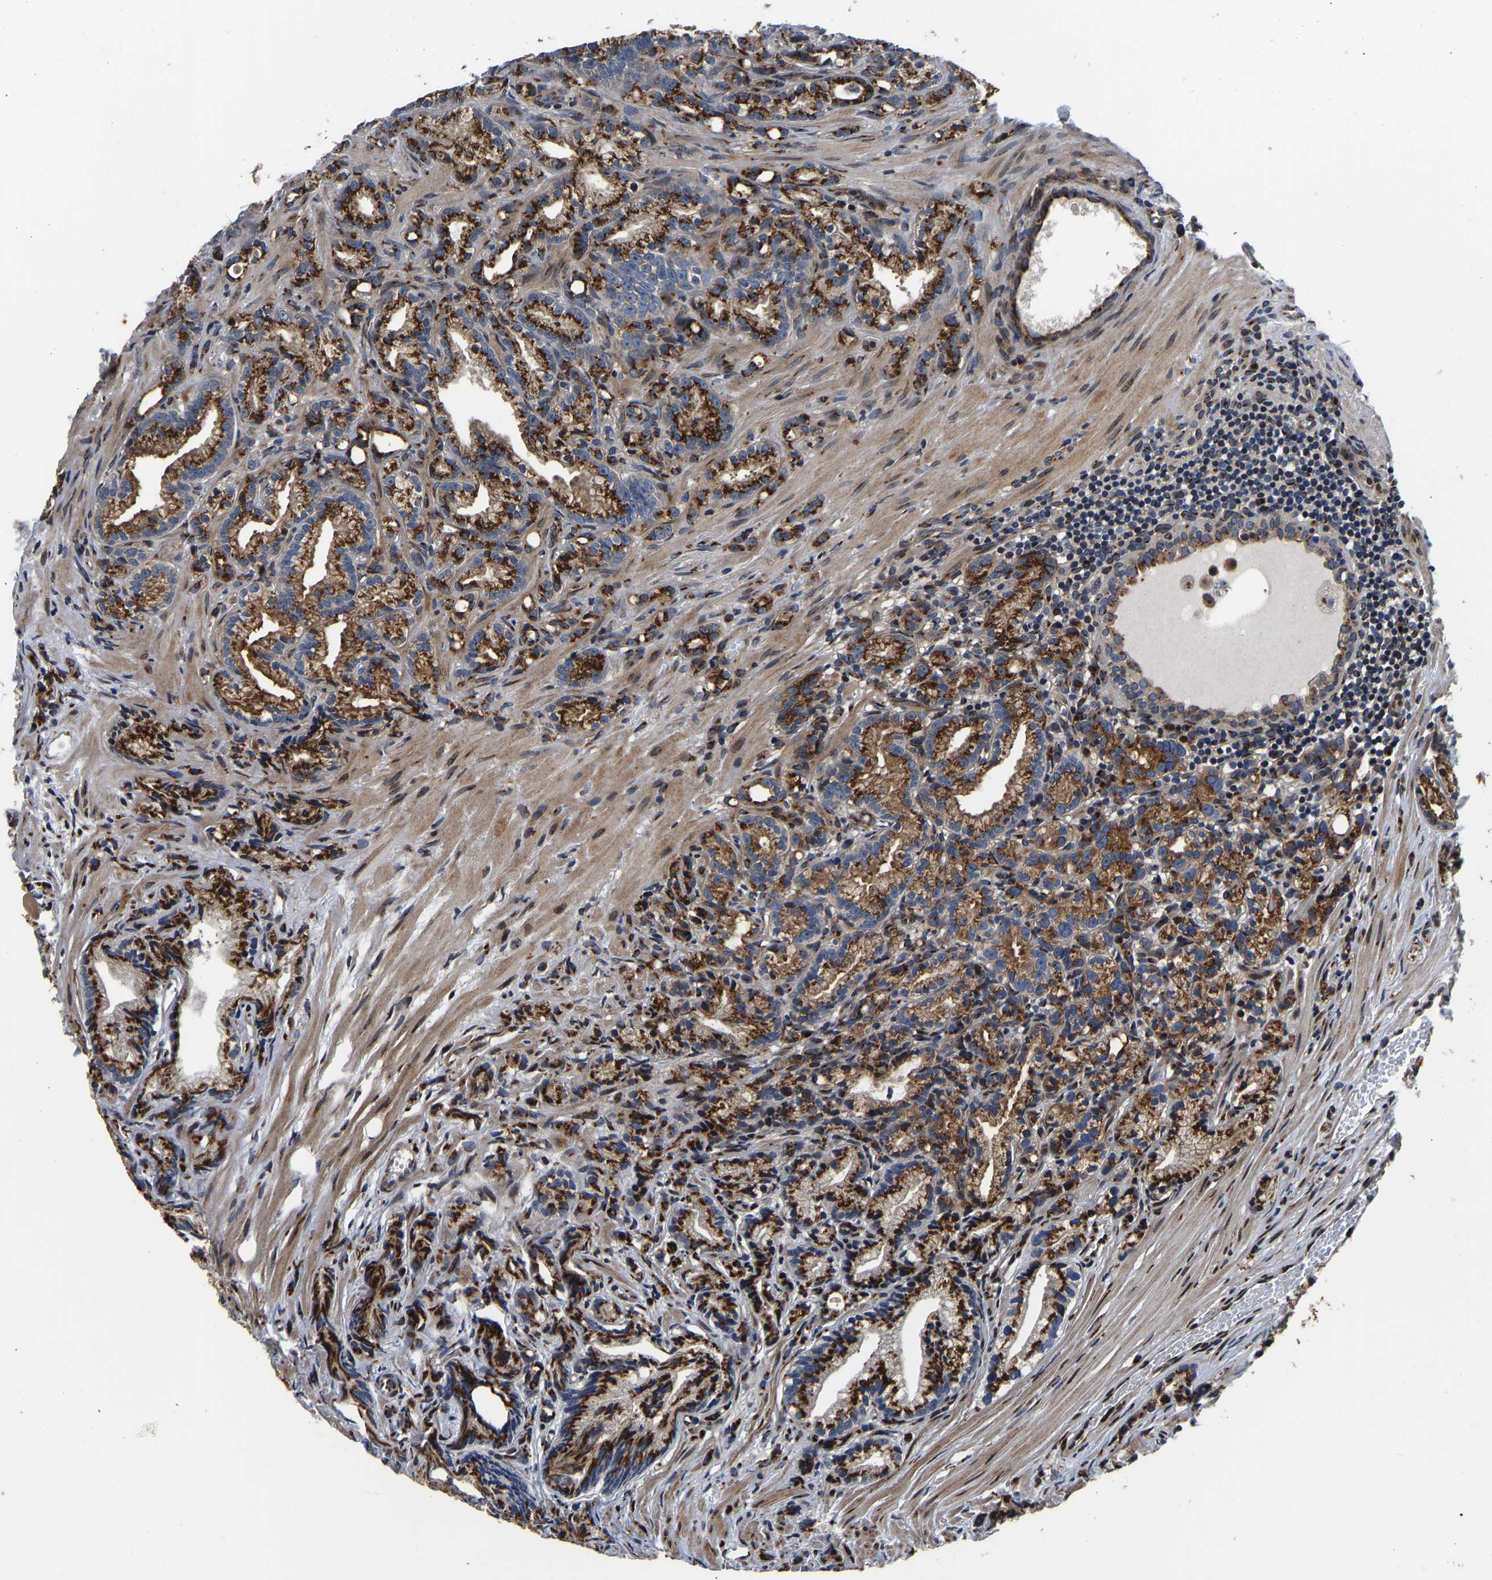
{"staining": {"intensity": "strong", "quantity": ">75%", "location": "cytoplasmic/membranous"}, "tissue": "prostate cancer", "cell_type": "Tumor cells", "image_type": "cancer", "snomed": [{"axis": "morphology", "description": "Adenocarcinoma, Low grade"}, {"axis": "topography", "description": "Prostate"}], "caption": "Adenocarcinoma (low-grade) (prostate) stained with a brown dye reveals strong cytoplasmic/membranous positive expression in about >75% of tumor cells.", "gene": "RABAC1", "patient": {"sex": "male", "age": 89}}